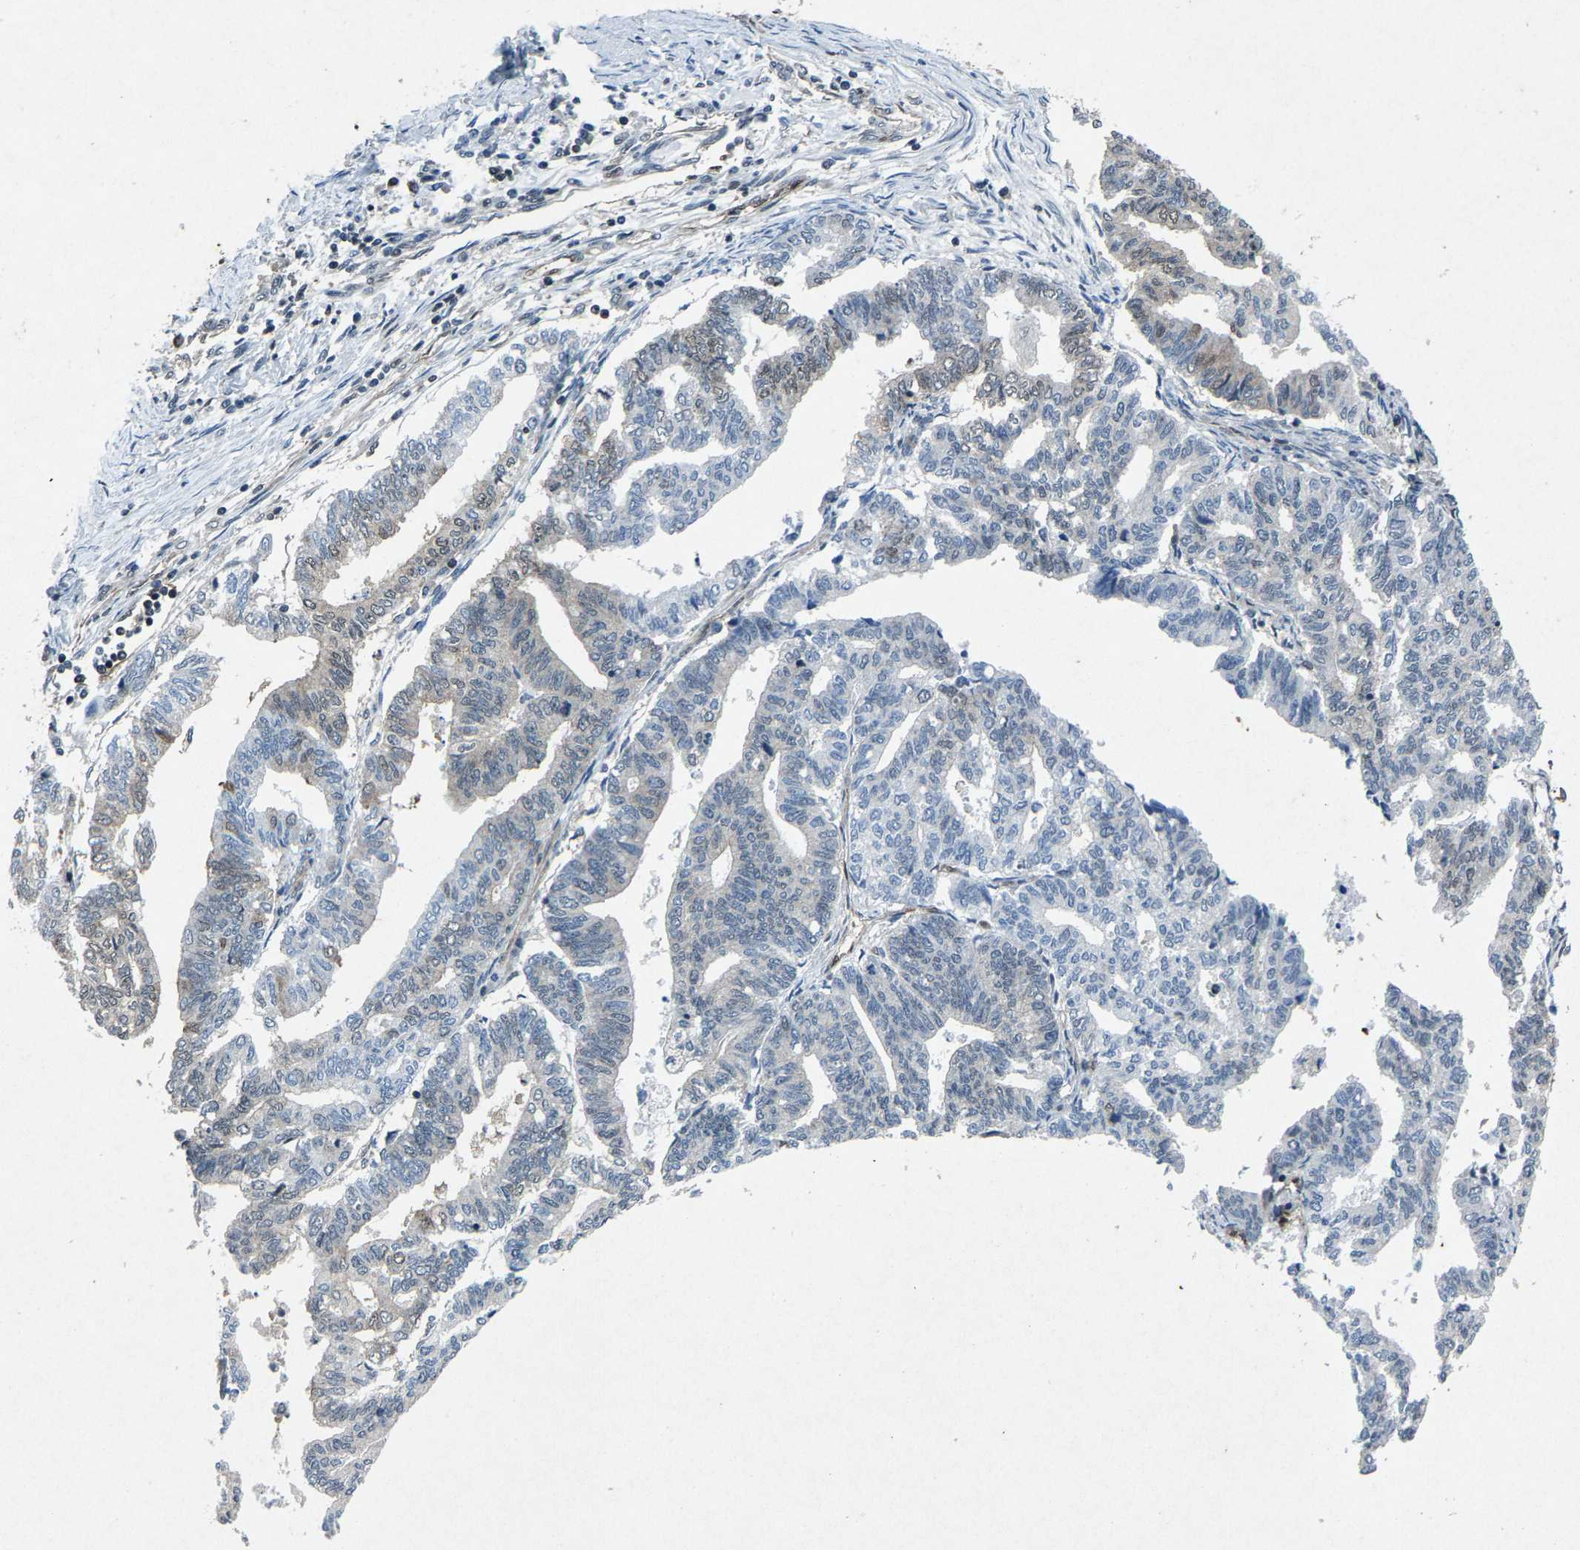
{"staining": {"intensity": "weak", "quantity": "<25%", "location": "nuclear"}, "tissue": "endometrial cancer", "cell_type": "Tumor cells", "image_type": "cancer", "snomed": [{"axis": "morphology", "description": "Adenocarcinoma, NOS"}, {"axis": "topography", "description": "Endometrium"}], "caption": "Tumor cells are negative for protein expression in human endometrial cancer.", "gene": "ATXN3", "patient": {"sex": "female", "age": 79}}